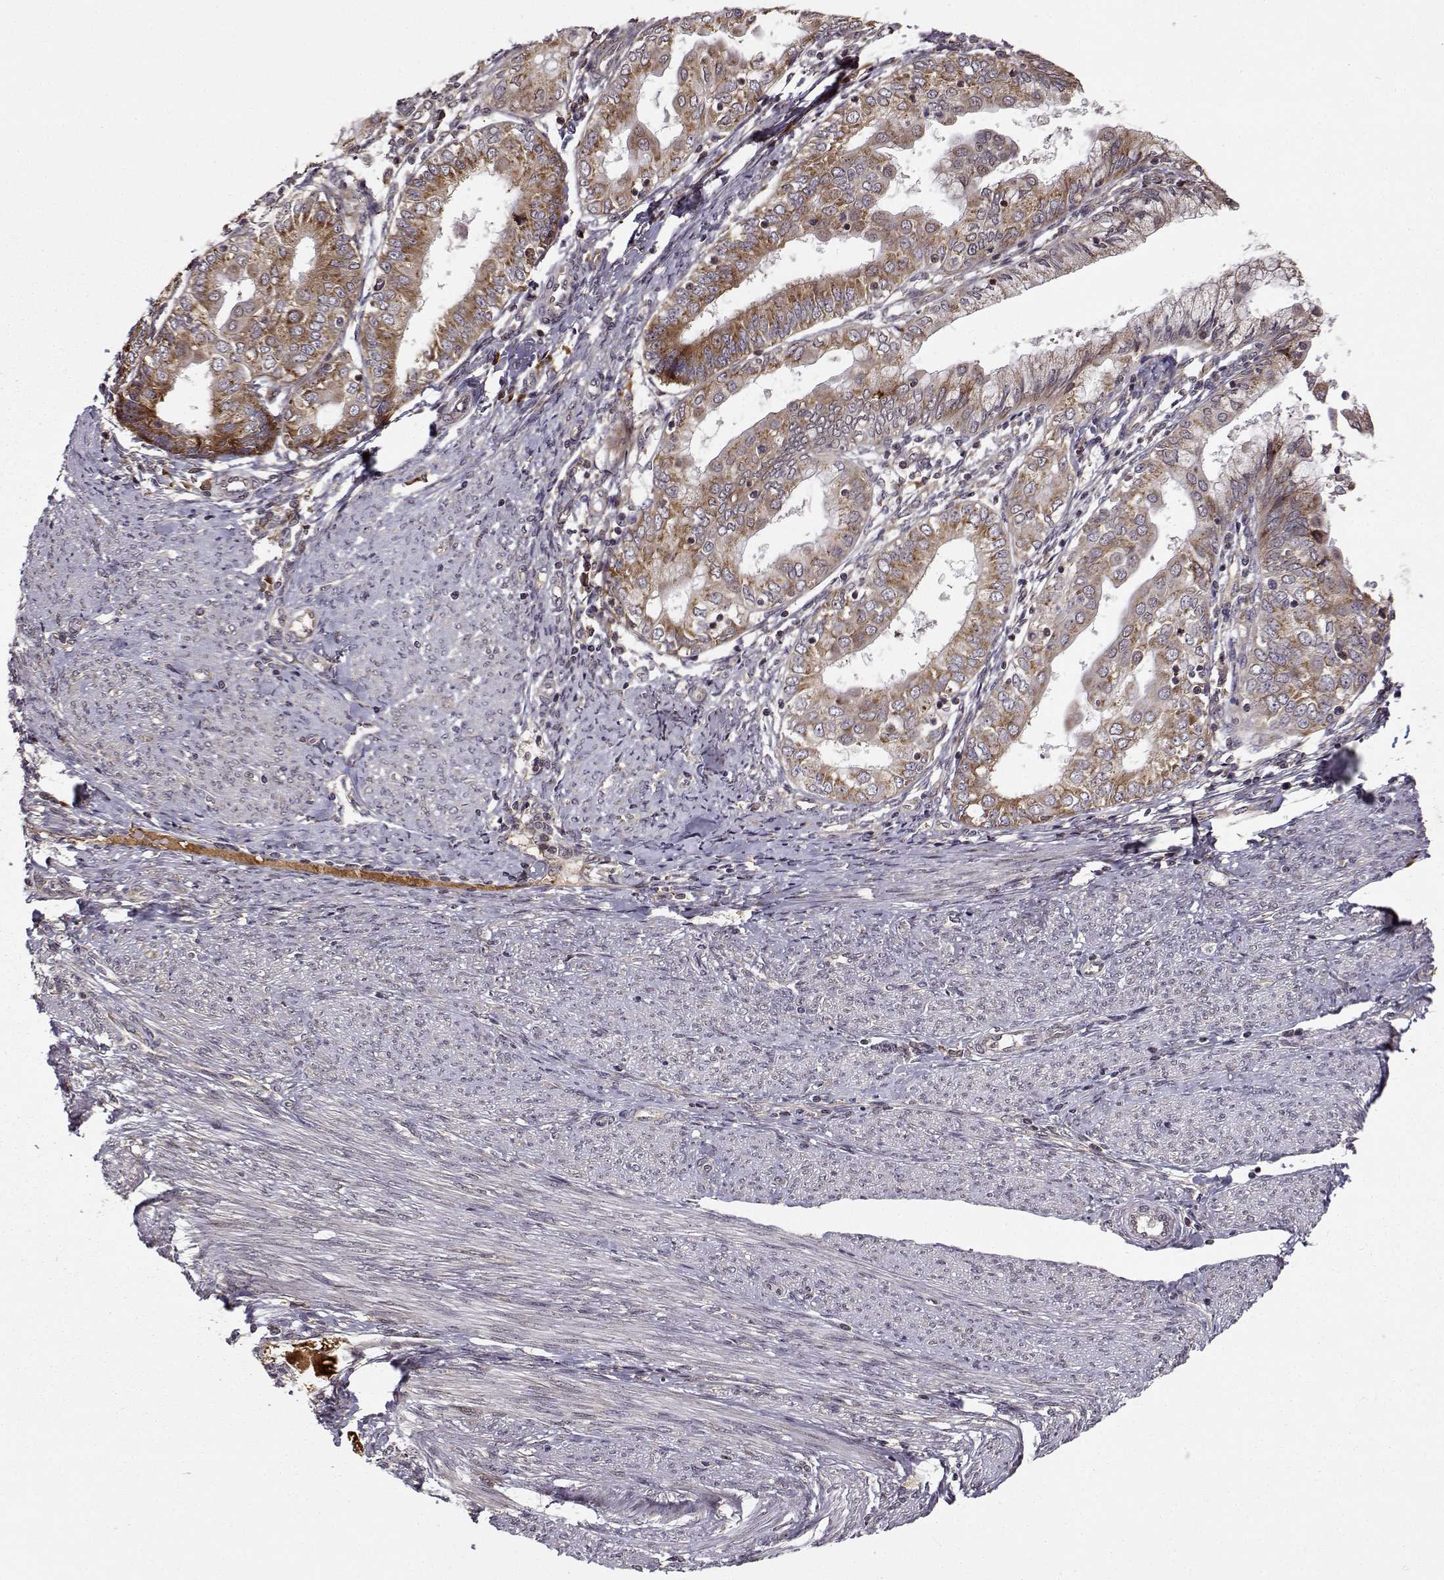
{"staining": {"intensity": "moderate", "quantity": ">75%", "location": "cytoplasmic/membranous"}, "tissue": "endometrial cancer", "cell_type": "Tumor cells", "image_type": "cancer", "snomed": [{"axis": "morphology", "description": "Adenocarcinoma, NOS"}, {"axis": "topography", "description": "Endometrium"}], "caption": "A micrograph showing moderate cytoplasmic/membranous expression in approximately >75% of tumor cells in endometrial cancer (adenocarcinoma), as visualized by brown immunohistochemical staining.", "gene": "RPL31", "patient": {"sex": "female", "age": 68}}